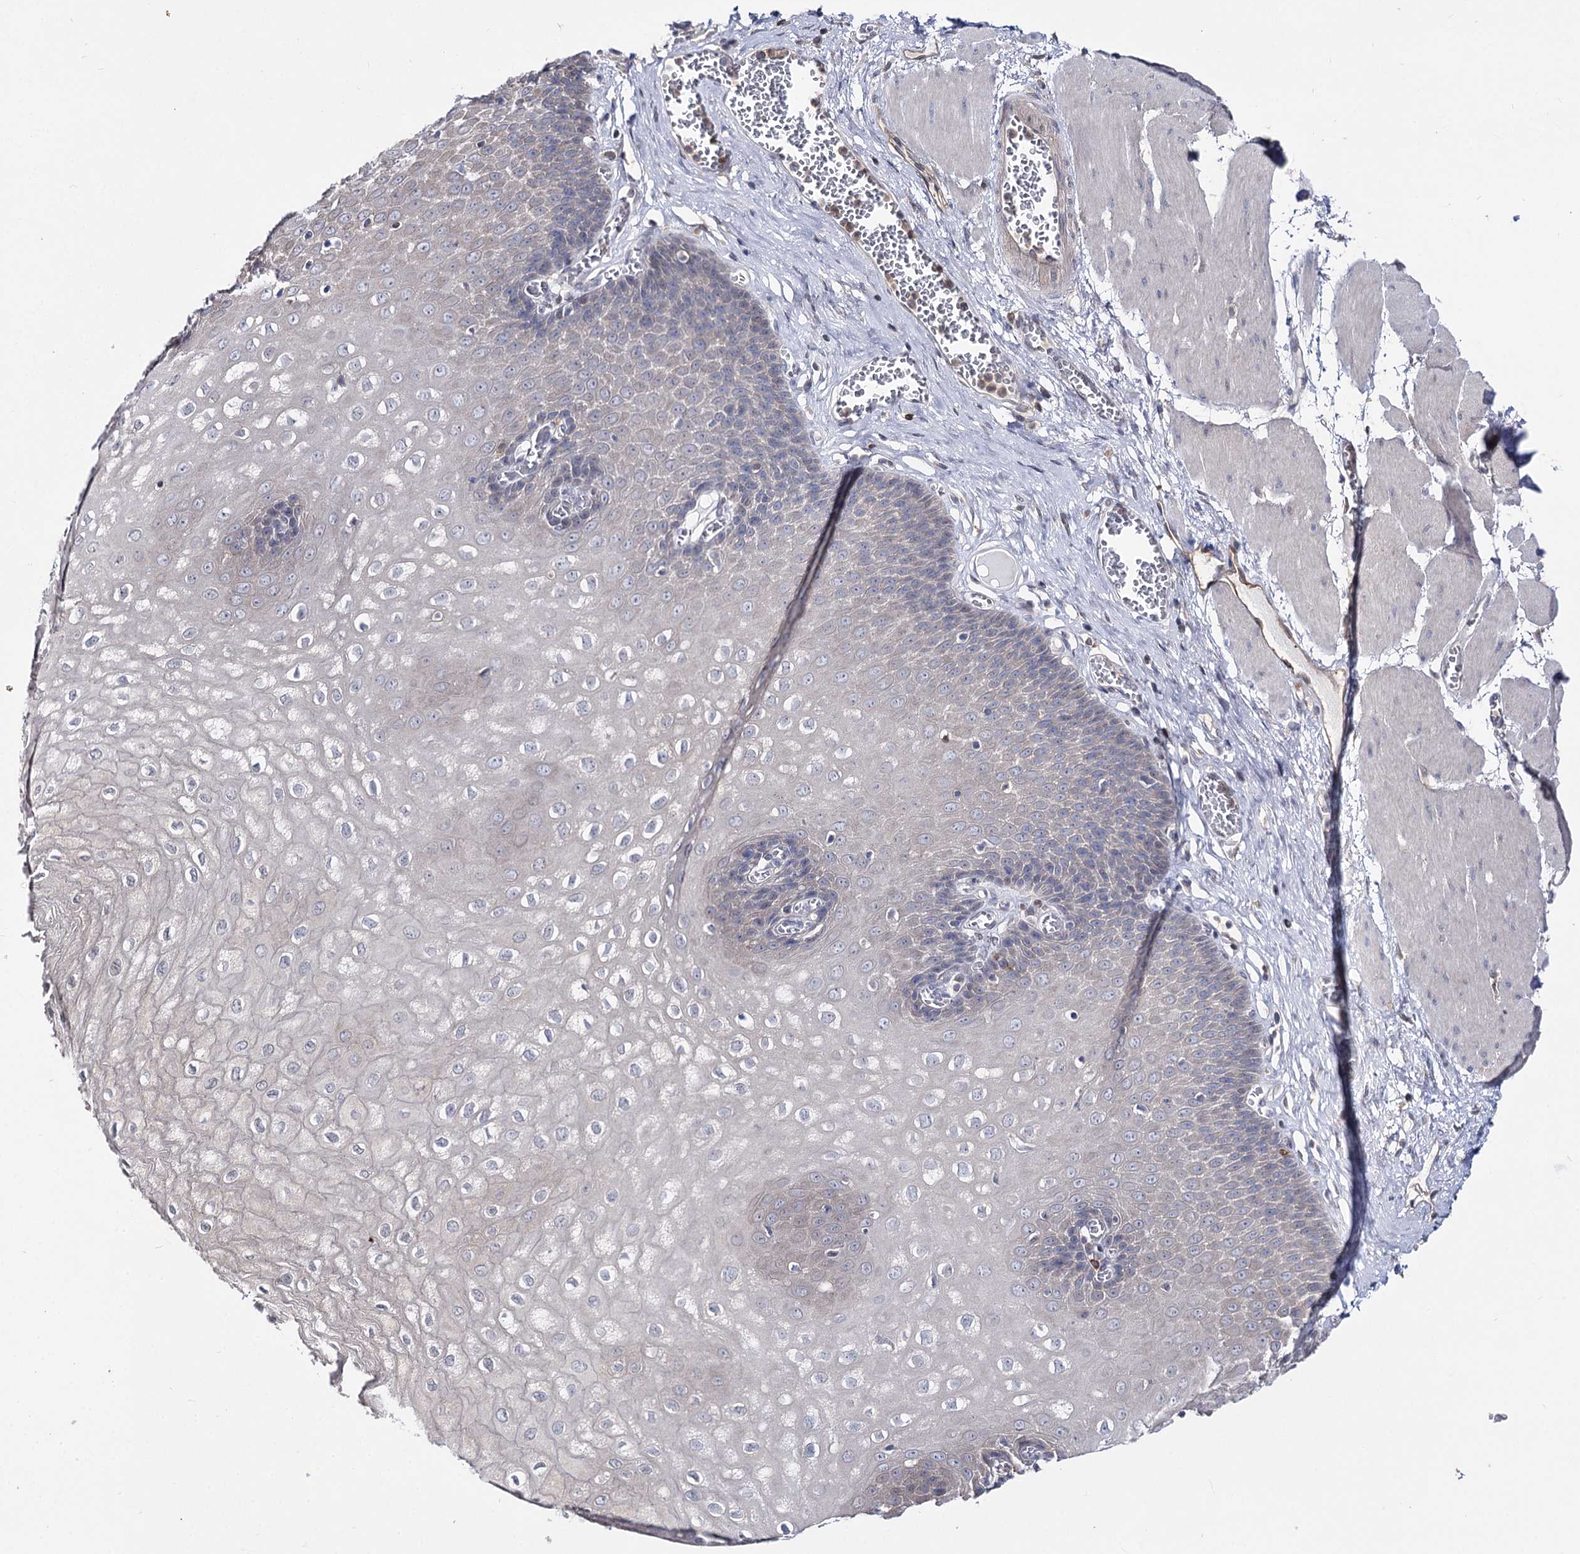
{"staining": {"intensity": "negative", "quantity": "none", "location": "none"}, "tissue": "esophagus", "cell_type": "Squamous epithelial cells", "image_type": "normal", "snomed": [{"axis": "morphology", "description": "Normal tissue, NOS"}, {"axis": "topography", "description": "Esophagus"}], "caption": "DAB immunohistochemical staining of unremarkable esophagus shows no significant expression in squamous epithelial cells.", "gene": "UGP2", "patient": {"sex": "male", "age": 60}}